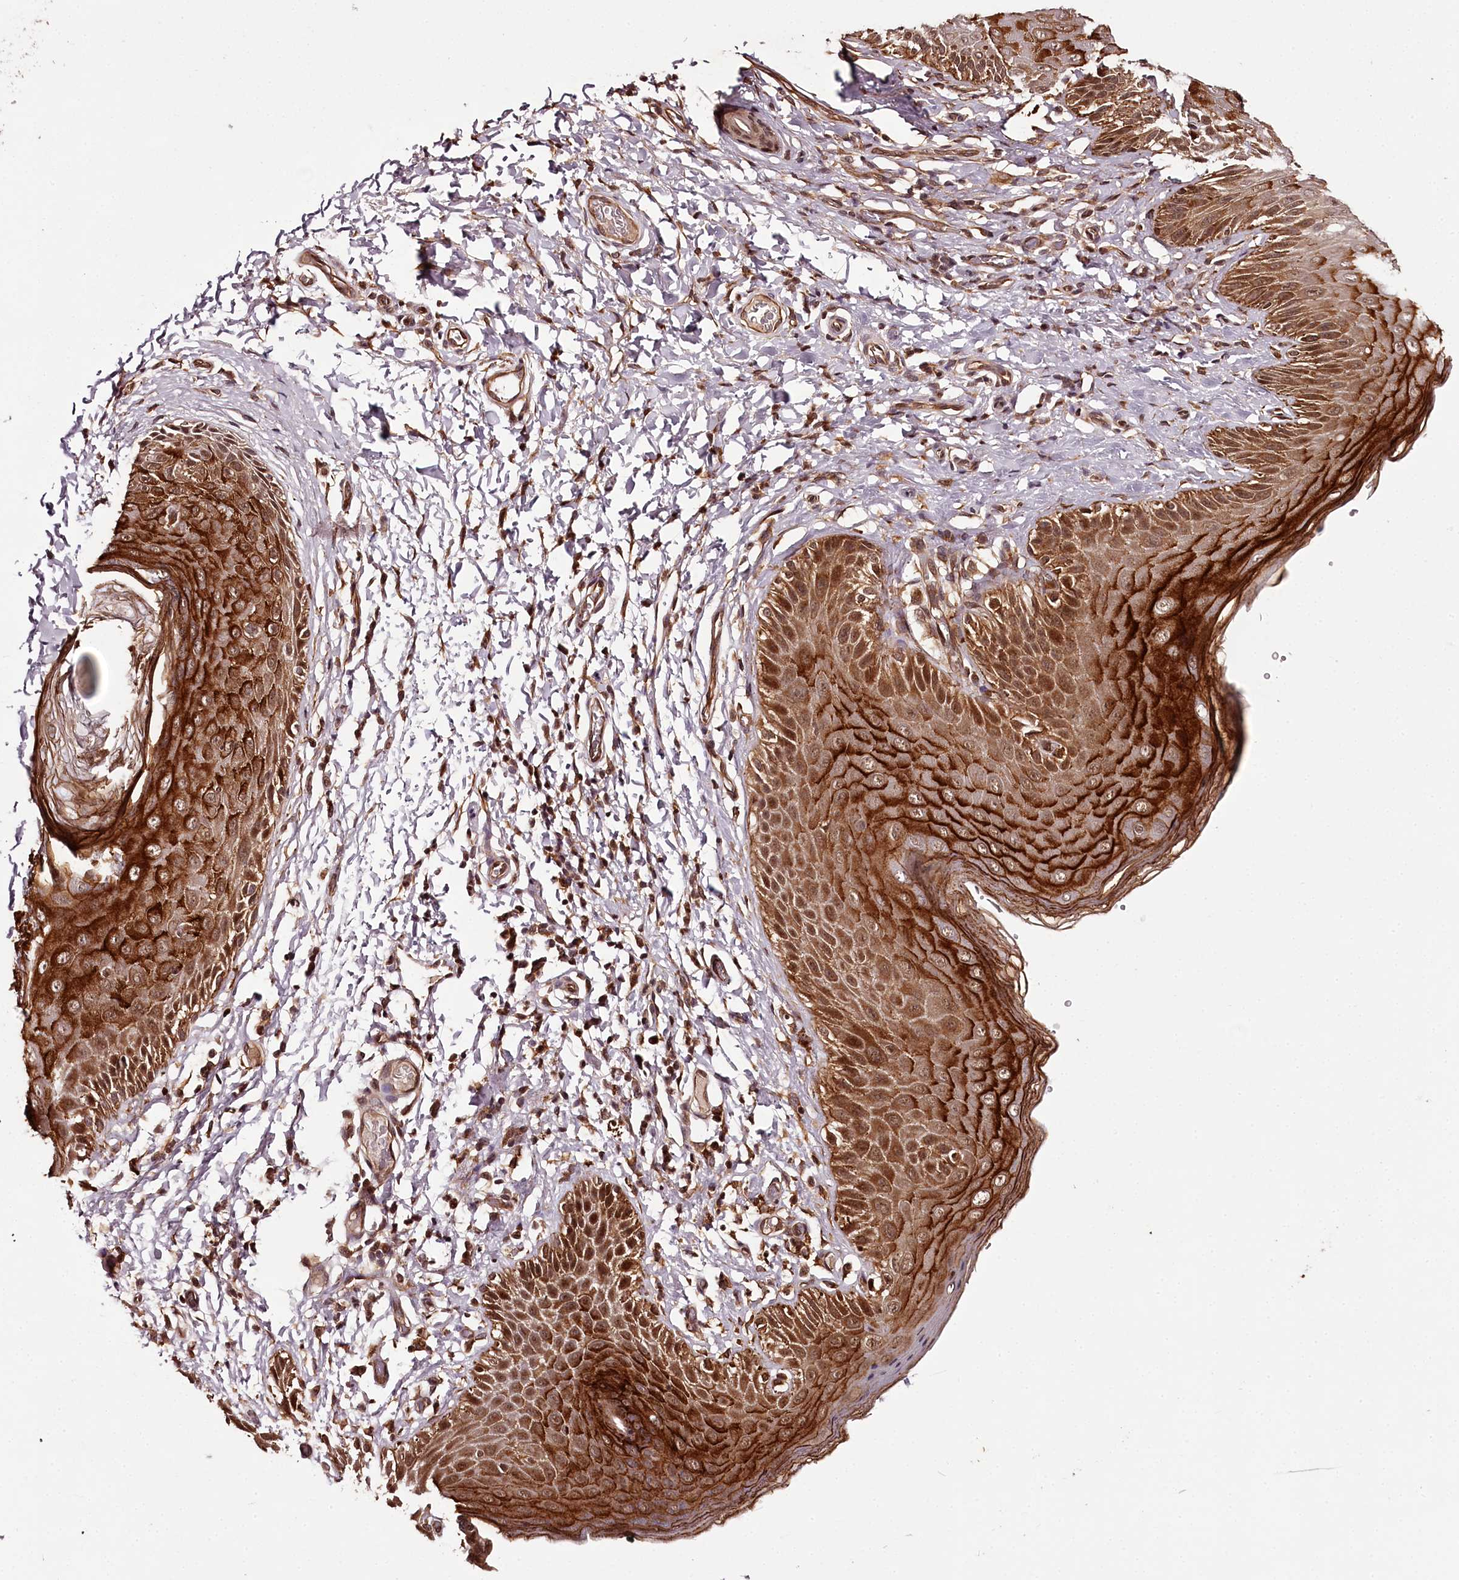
{"staining": {"intensity": "strong", "quantity": ">75%", "location": "cytoplasmic/membranous,nuclear"}, "tissue": "skin", "cell_type": "Epidermal cells", "image_type": "normal", "snomed": [{"axis": "morphology", "description": "Normal tissue, NOS"}, {"axis": "topography", "description": "Anal"}], "caption": "IHC micrograph of benign skin: skin stained using immunohistochemistry (IHC) displays high levels of strong protein expression localized specifically in the cytoplasmic/membranous,nuclear of epidermal cells, appearing as a cytoplasmic/membranous,nuclear brown color.", "gene": "MAML3", "patient": {"sex": "male", "age": 44}}